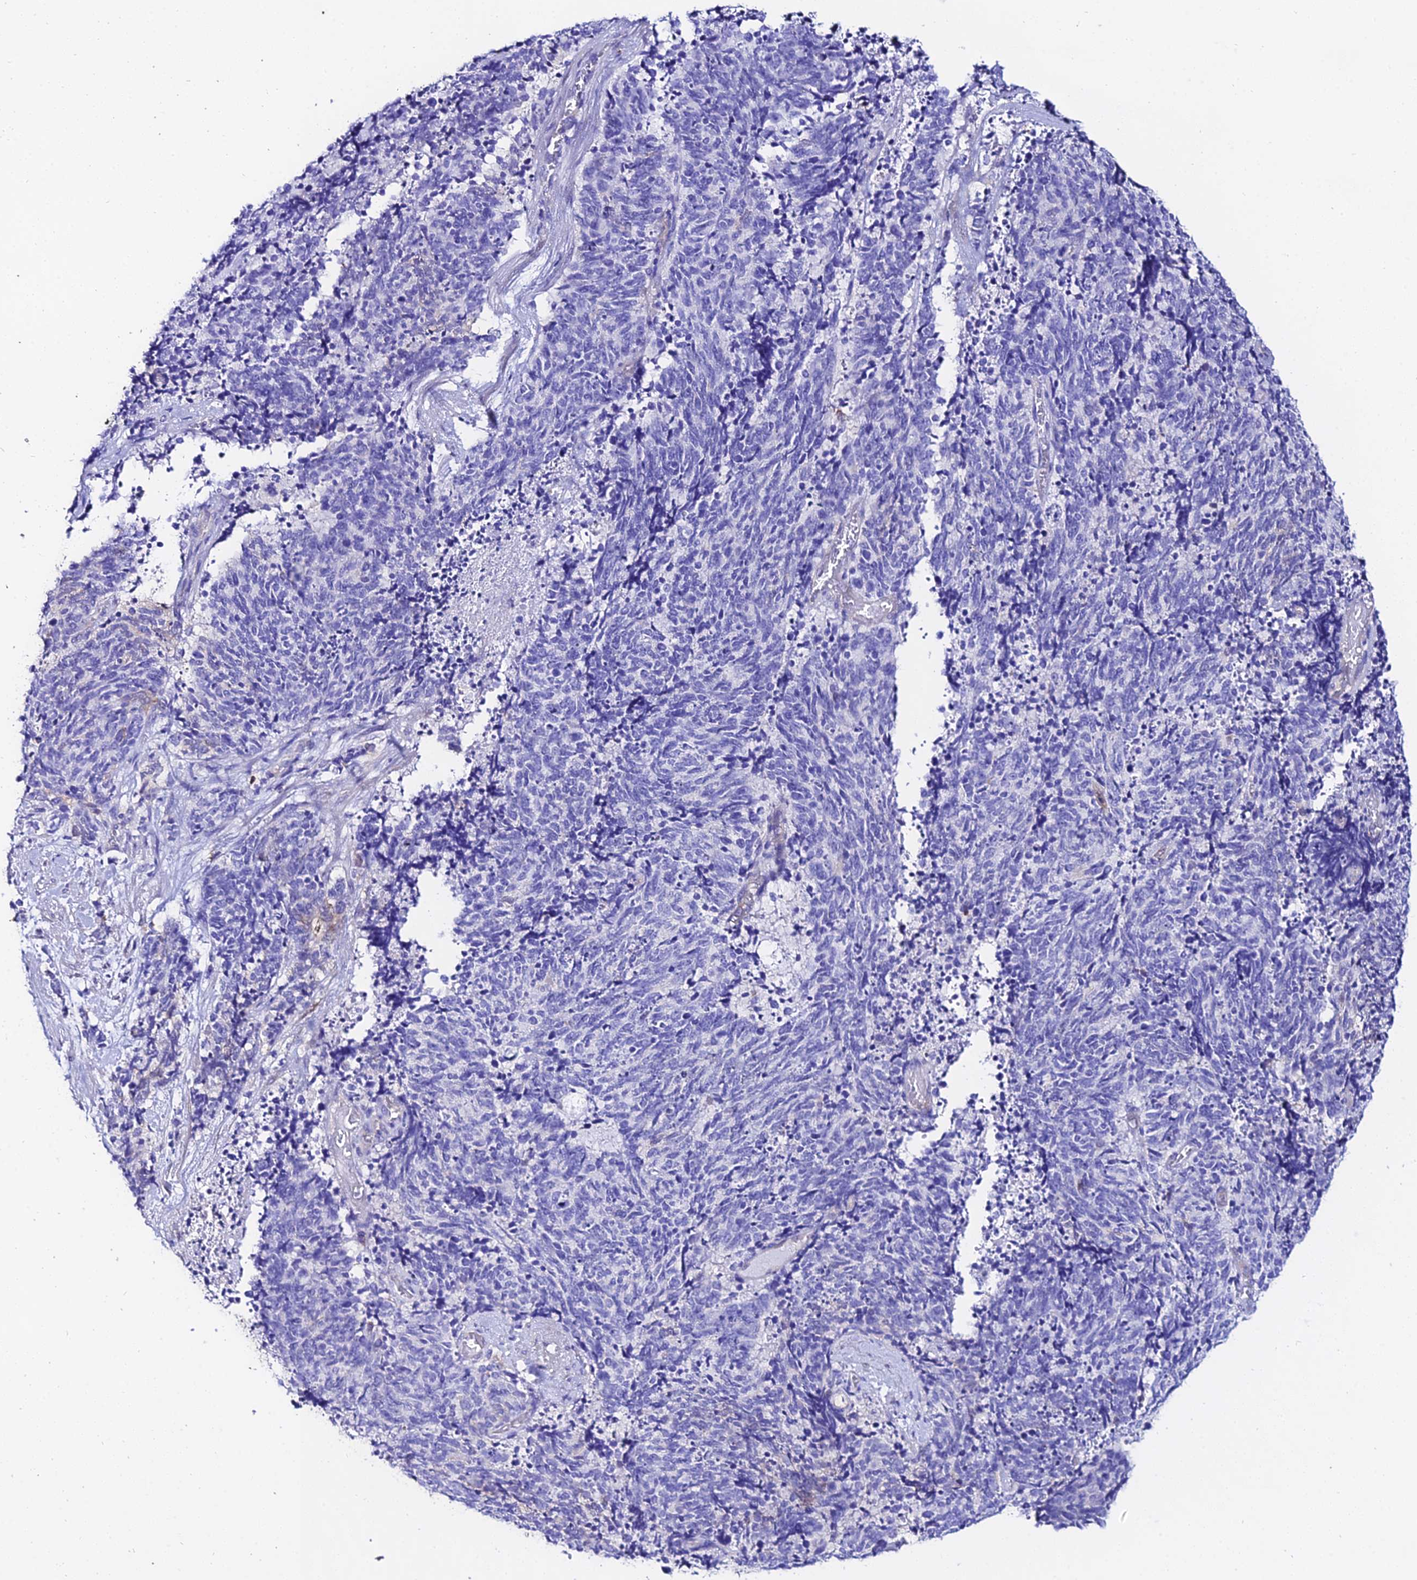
{"staining": {"intensity": "negative", "quantity": "none", "location": "none"}, "tissue": "cervical cancer", "cell_type": "Tumor cells", "image_type": "cancer", "snomed": [{"axis": "morphology", "description": "Squamous cell carcinoma, NOS"}, {"axis": "topography", "description": "Cervix"}], "caption": "A high-resolution histopathology image shows IHC staining of cervical cancer, which demonstrates no significant expression in tumor cells. The staining is performed using DAB (3,3'-diaminobenzidine) brown chromogen with nuclei counter-stained in using hematoxylin.", "gene": "S100A16", "patient": {"sex": "female", "age": 29}}